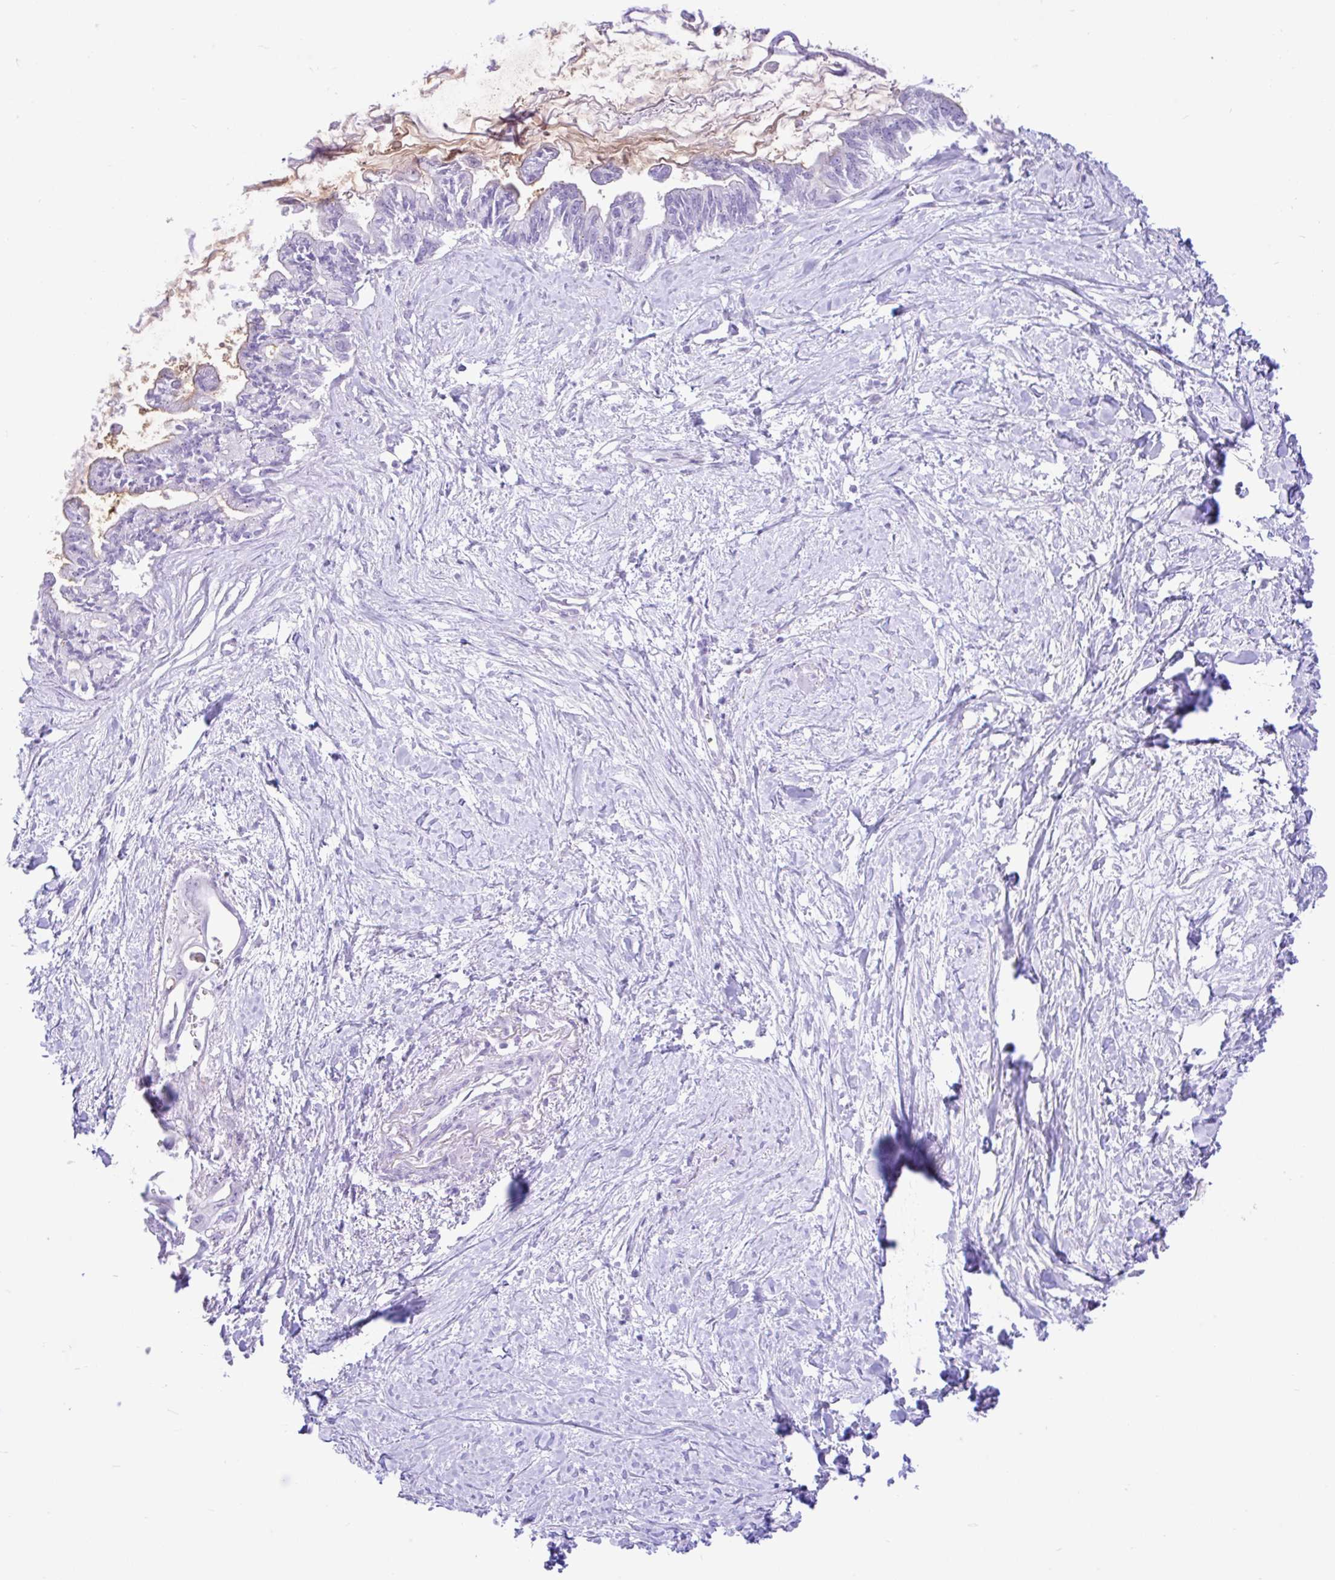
{"staining": {"intensity": "negative", "quantity": "none", "location": "none"}, "tissue": "pancreatic cancer", "cell_type": "Tumor cells", "image_type": "cancer", "snomed": [{"axis": "morphology", "description": "Adenocarcinoma, NOS"}, {"axis": "topography", "description": "Pancreas"}], "caption": "Immunohistochemistry histopathology image of neoplastic tissue: human pancreatic cancer (adenocarcinoma) stained with DAB (3,3'-diaminobenzidine) shows no significant protein expression in tumor cells.", "gene": "REEP1", "patient": {"sex": "male", "age": 61}}